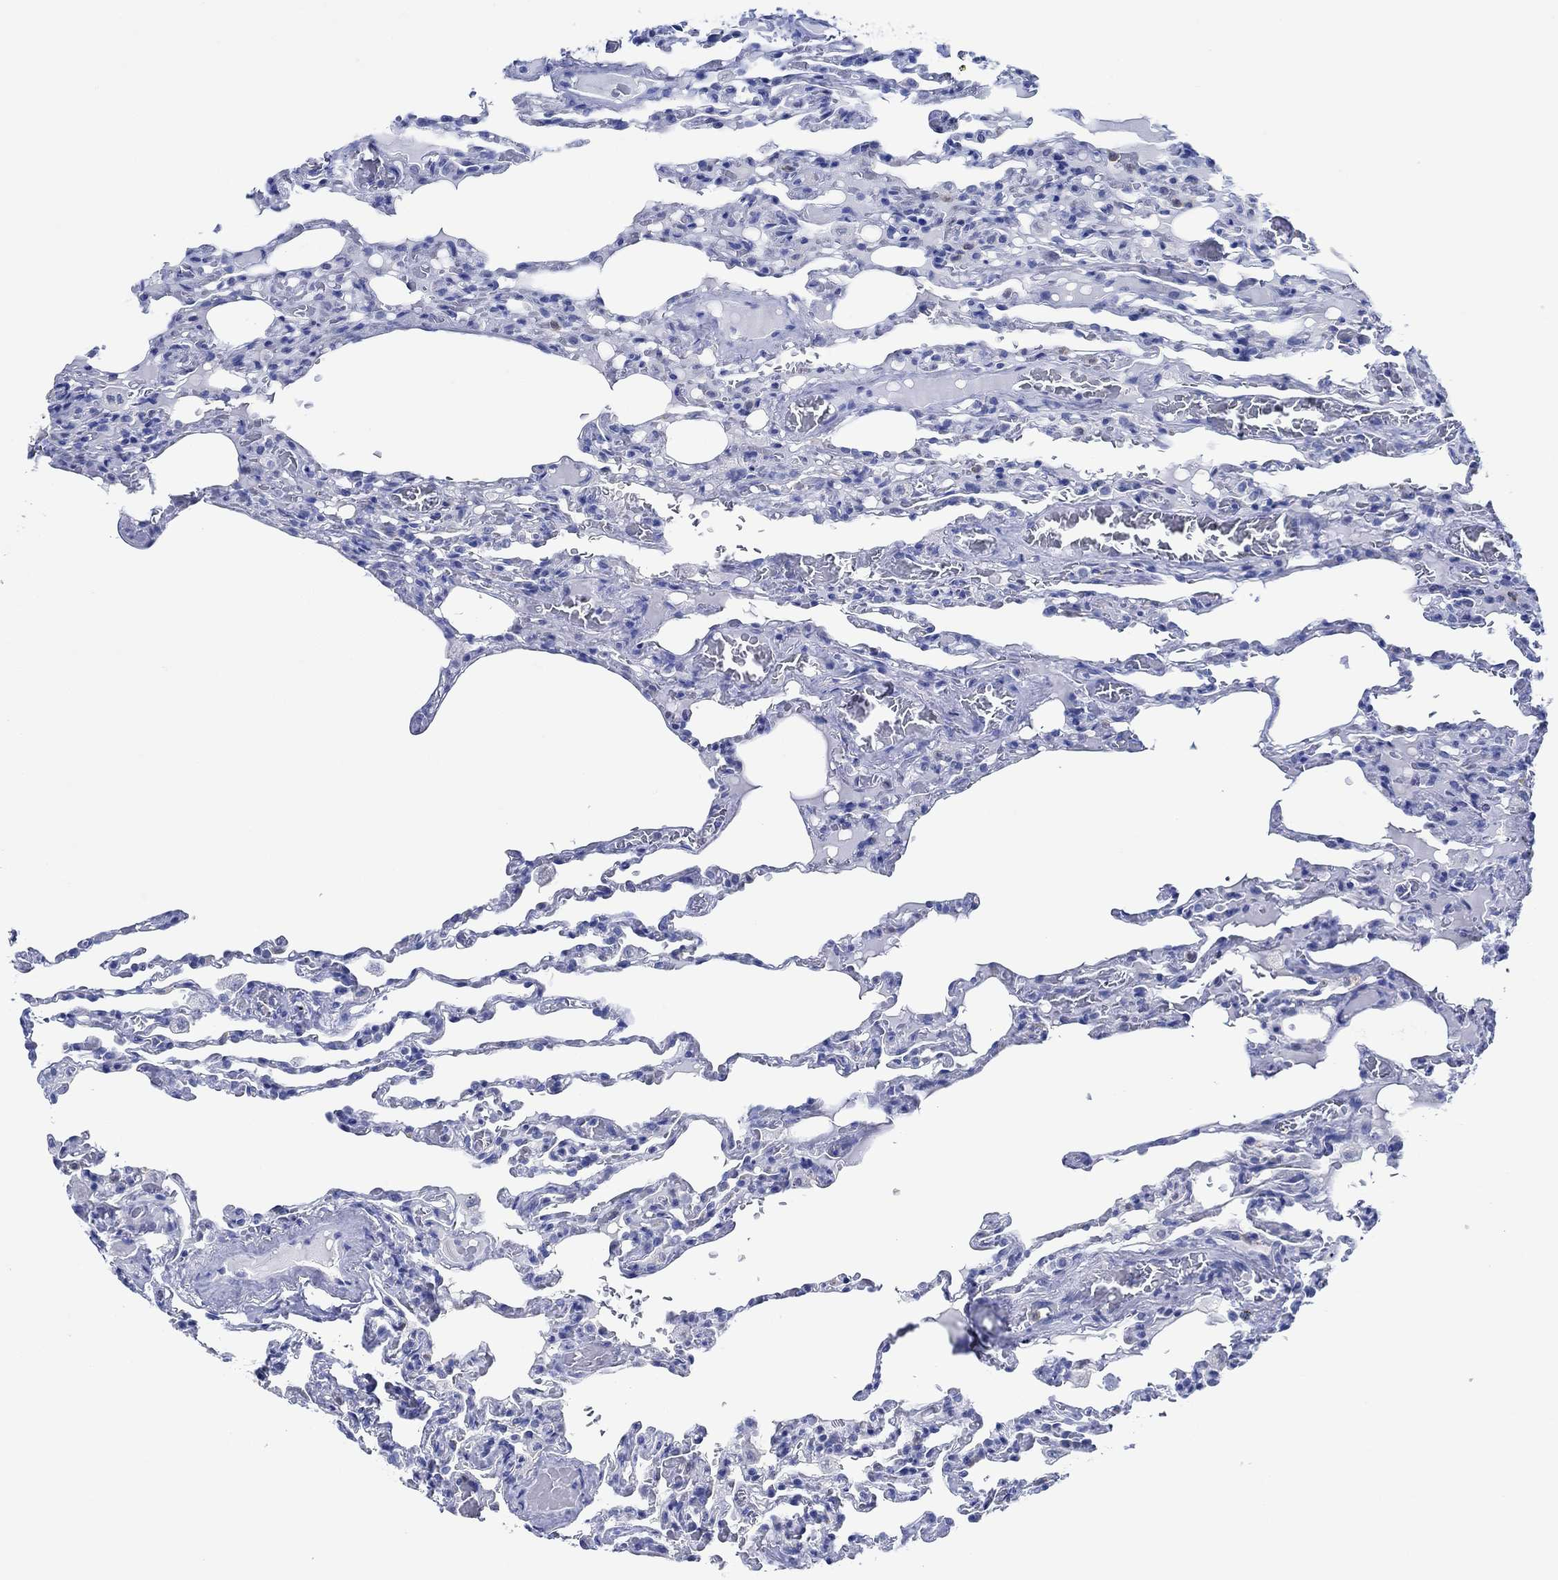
{"staining": {"intensity": "negative", "quantity": "none", "location": "none"}, "tissue": "lung", "cell_type": "Alveolar cells", "image_type": "normal", "snomed": [{"axis": "morphology", "description": "Normal tissue, NOS"}, {"axis": "topography", "description": "Lung"}], "caption": "Alveolar cells show no significant expression in unremarkable lung.", "gene": "ZNF671", "patient": {"sex": "female", "age": 43}}